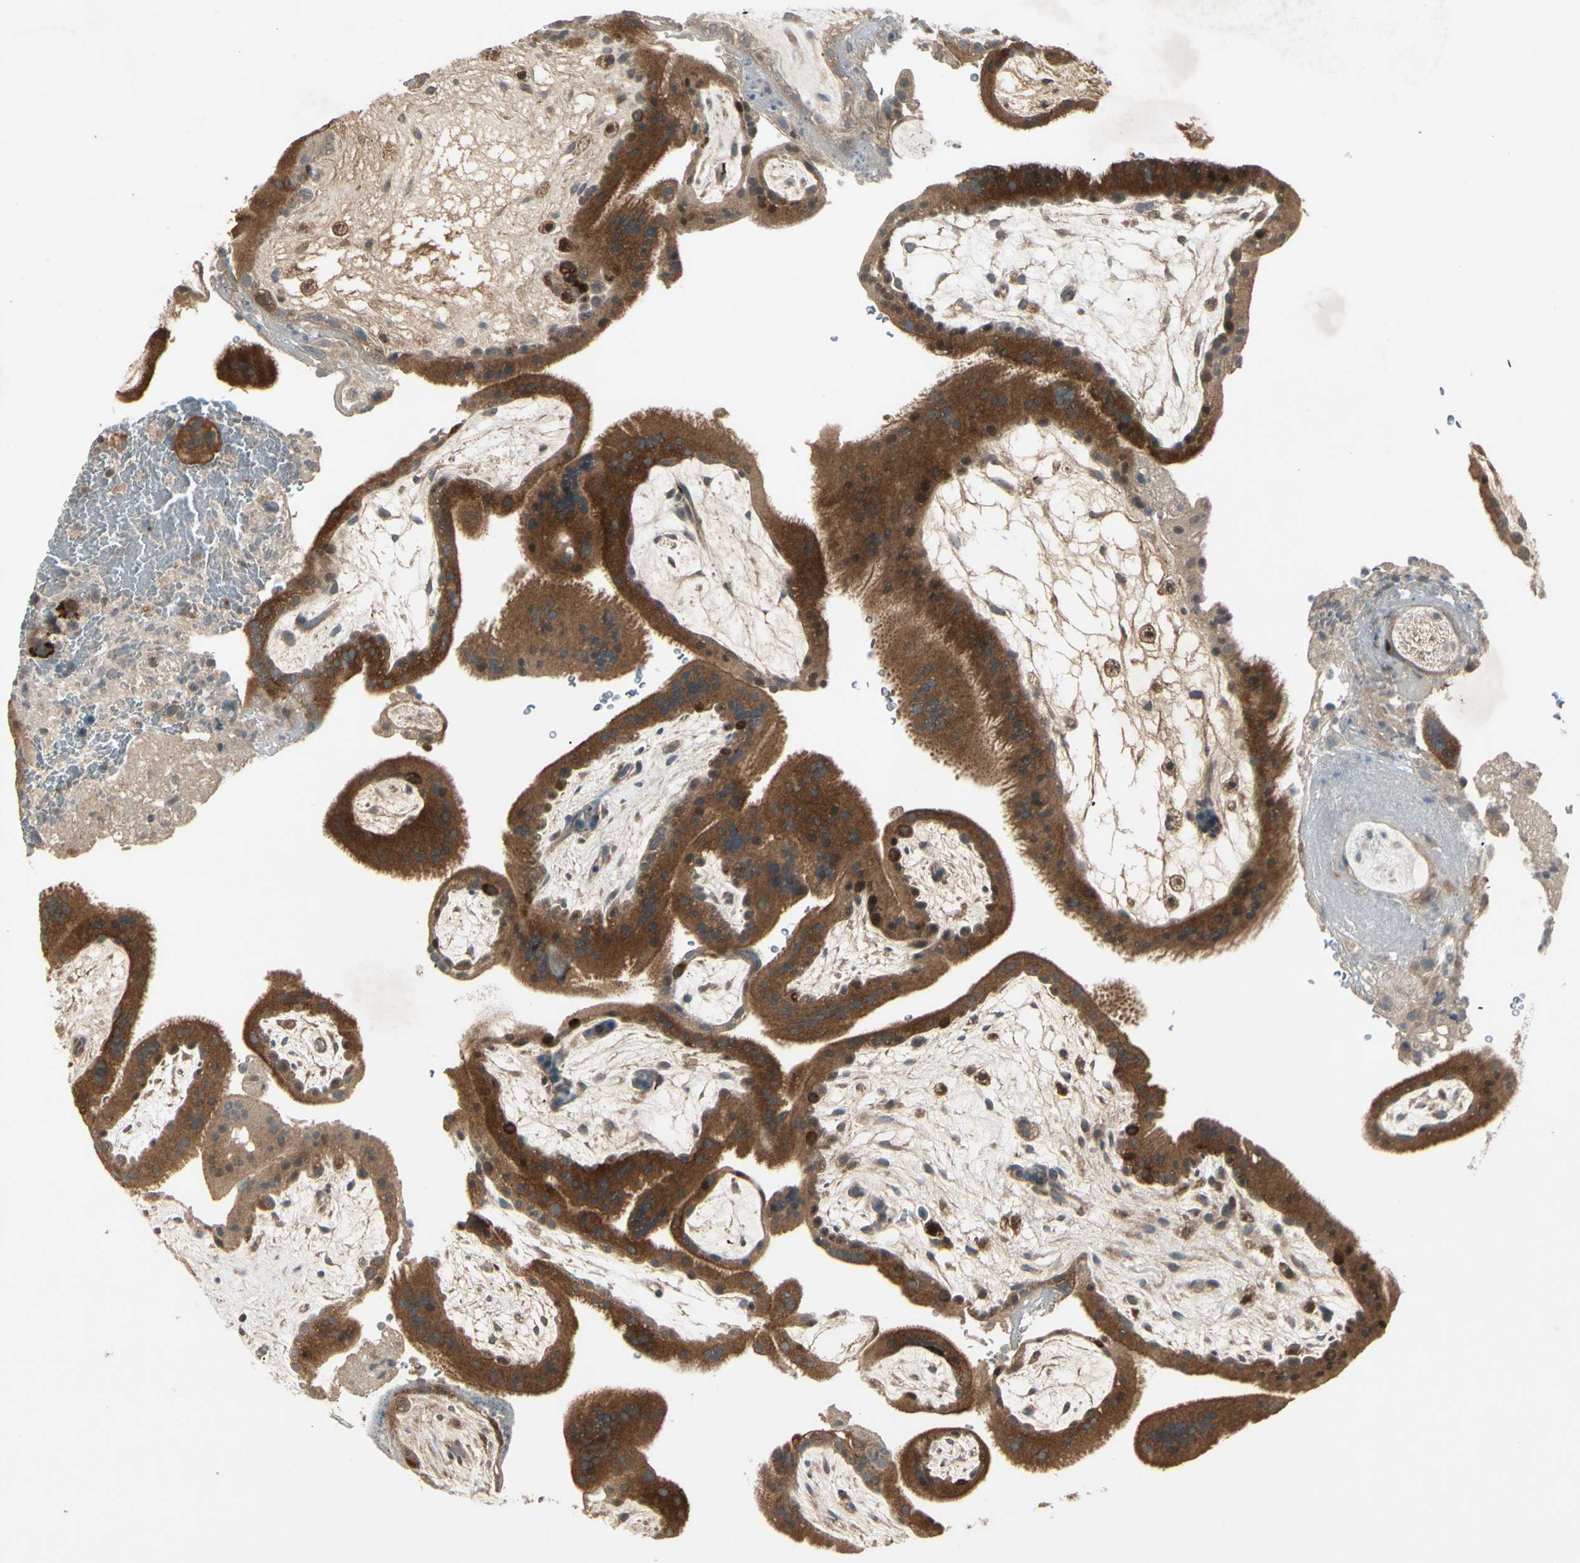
{"staining": {"intensity": "strong", "quantity": ">75%", "location": "cytoplasmic/membranous"}, "tissue": "placenta", "cell_type": "Trophoblastic cells", "image_type": "normal", "snomed": [{"axis": "morphology", "description": "Normal tissue, NOS"}, {"axis": "topography", "description": "Placenta"}], "caption": "Immunohistochemical staining of unremarkable human placenta demonstrates >75% levels of strong cytoplasmic/membranous protein expression in approximately >75% of trophoblastic cells. (DAB = brown stain, brightfield microscopy at high magnification).", "gene": "FHDC1", "patient": {"sex": "female", "age": 19}}